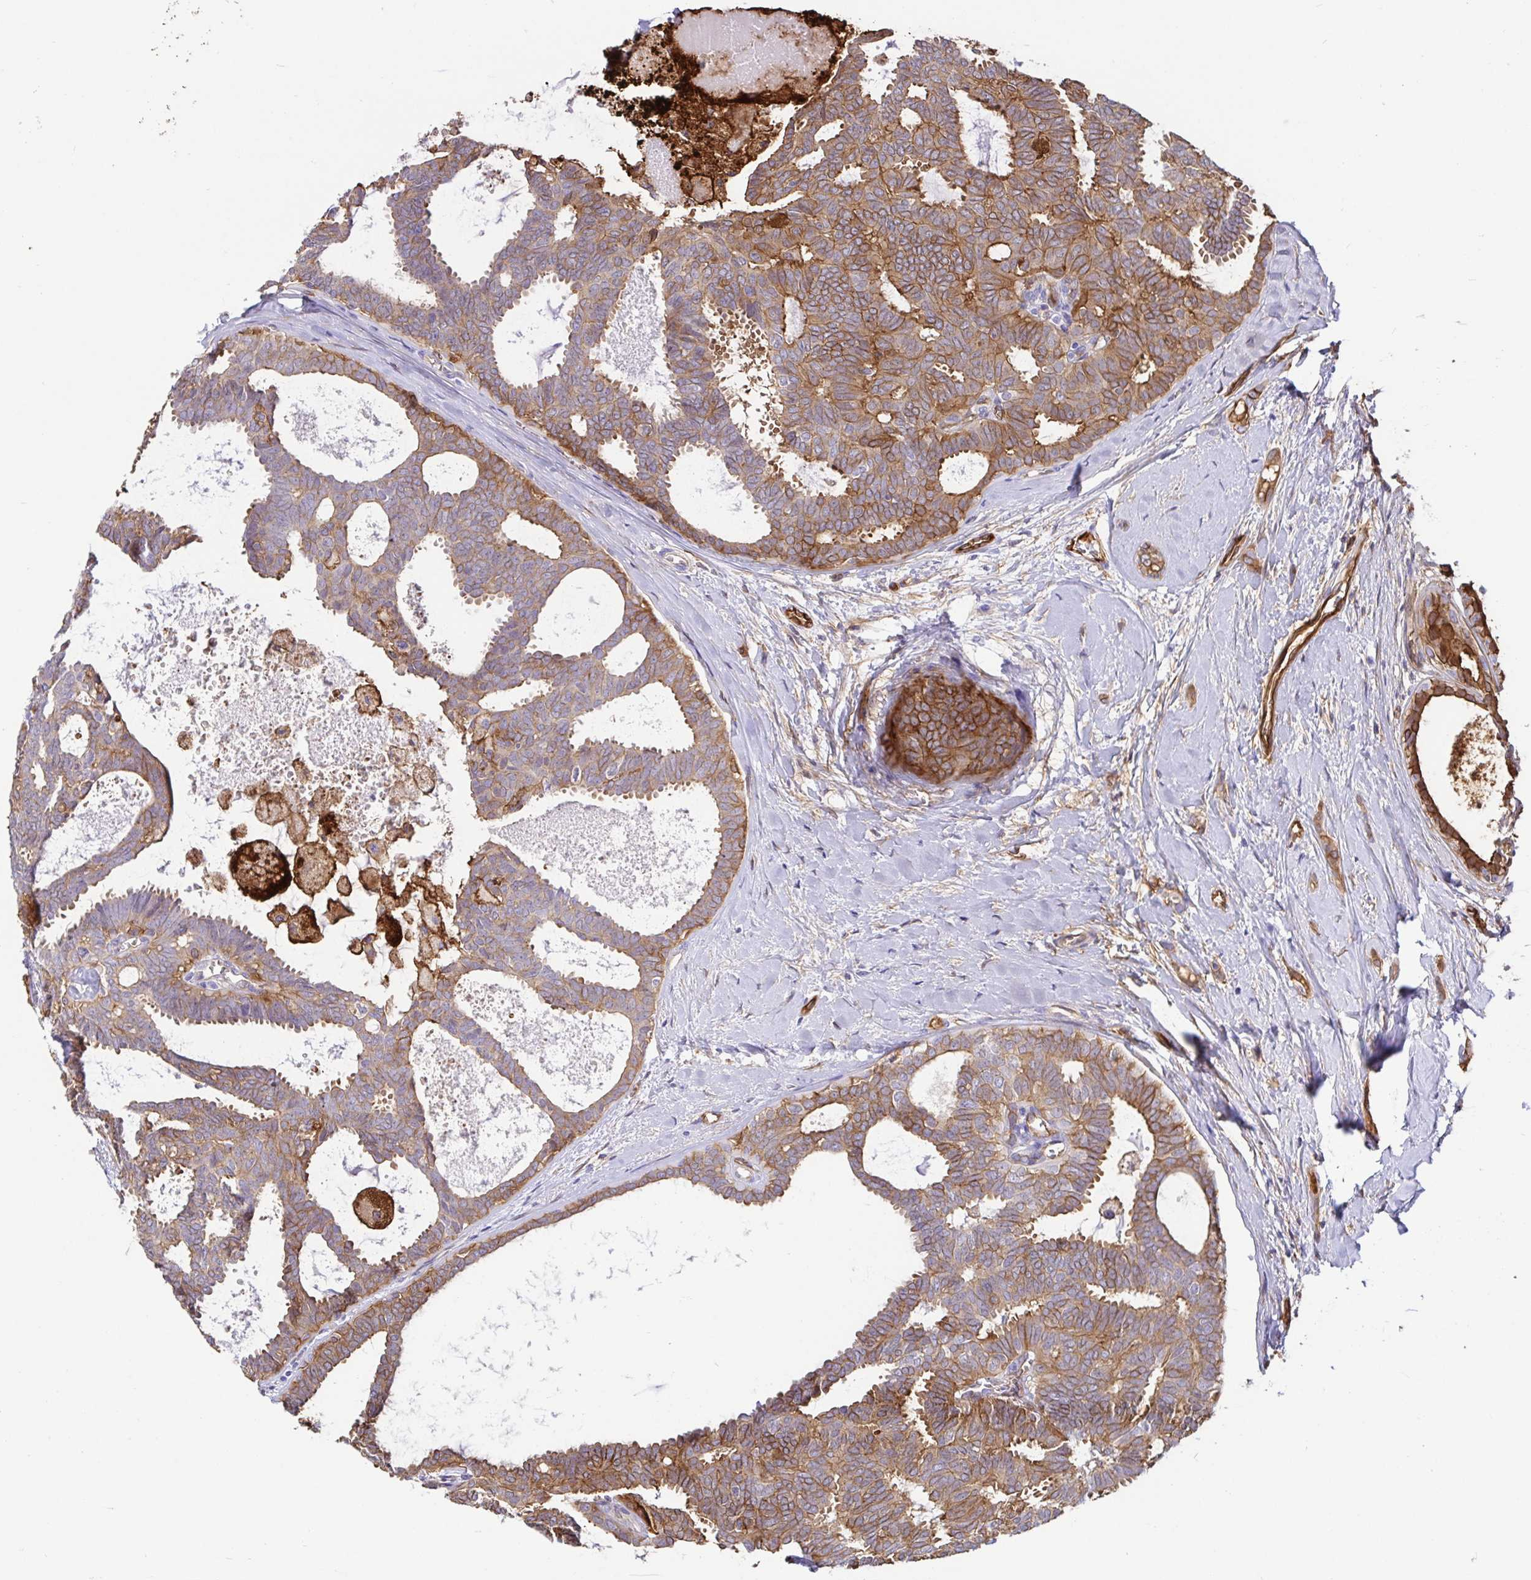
{"staining": {"intensity": "moderate", "quantity": "25%-75%", "location": "cytoplasmic/membranous"}, "tissue": "breast cancer", "cell_type": "Tumor cells", "image_type": "cancer", "snomed": [{"axis": "morphology", "description": "Intraductal carcinoma, in situ"}, {"axis": "morphology", "description": "Duct carcinoma"}, {"axis": "morphology", "description": "Lobular carcinoma, in situ"}, {"axis": "topography", "description": "Breast"}], "caption": "Tumor cells reveal medium levels of moderate cytoplasmic/membranous expression in approximately 25%-75% of cells in human breast intraductal carcinoma. (DAB = brown stain, brightfield microscopy at high magnification).", "gene": "ANXA2", "patient": {"sex": "female", "age": 44}}